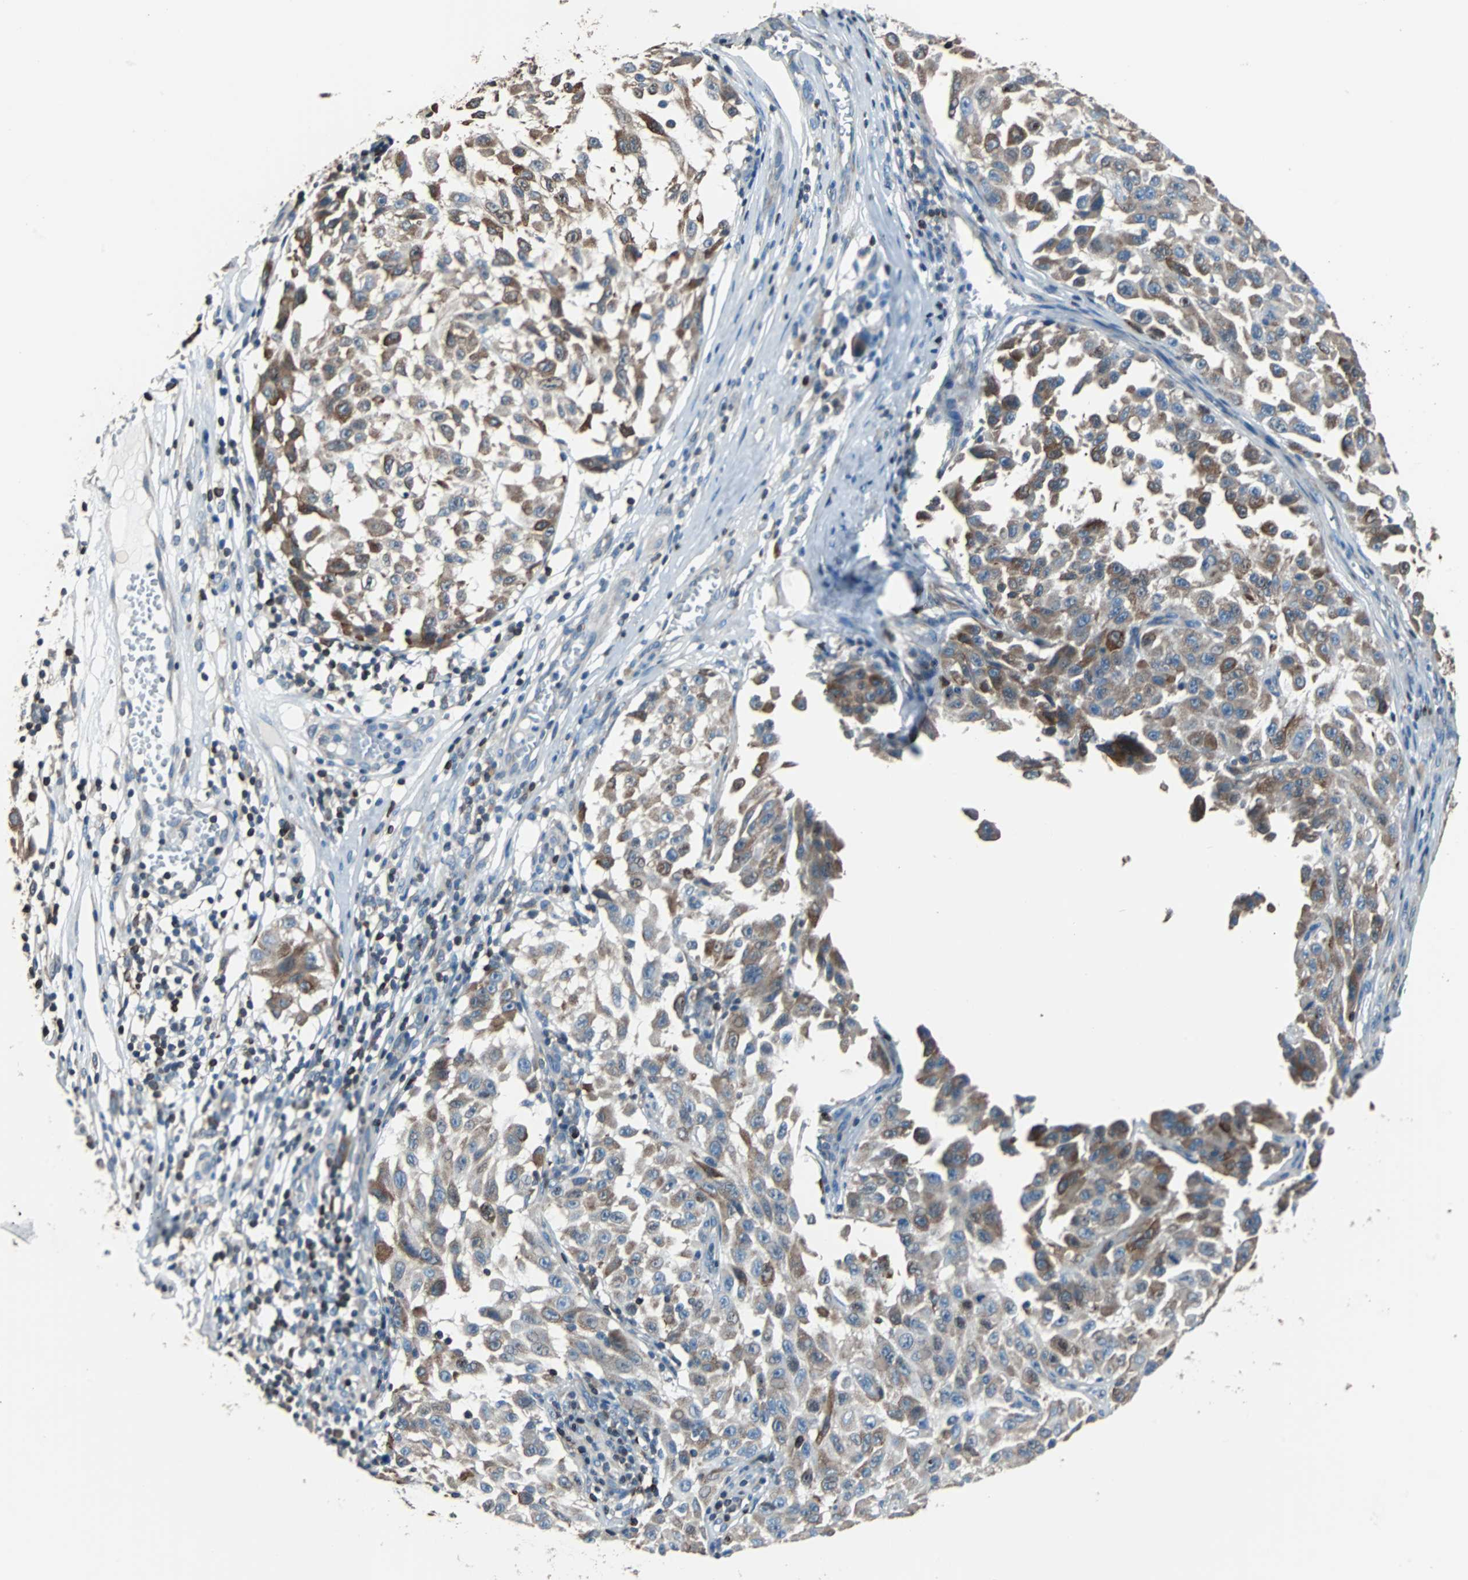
{"staining": {"intensity": "moderate", "quantity": ">75%", "location": "cytoplasmic/membranous"}, "tissue": "melanoma", "cell_type": "Tumor cells", "image_type": "cancer", "snomed": [{"axis": "morphology", "description": "Malignant melanoma, NOS"}, {"axis": "topography", "description": "Skin"}], "caption": "Human malignant melanoma stained with a protein marker reveals moderate staining in tumor cells.", "gene": "PBXIP1", "patient": {"sex": "male", "age": 30}}